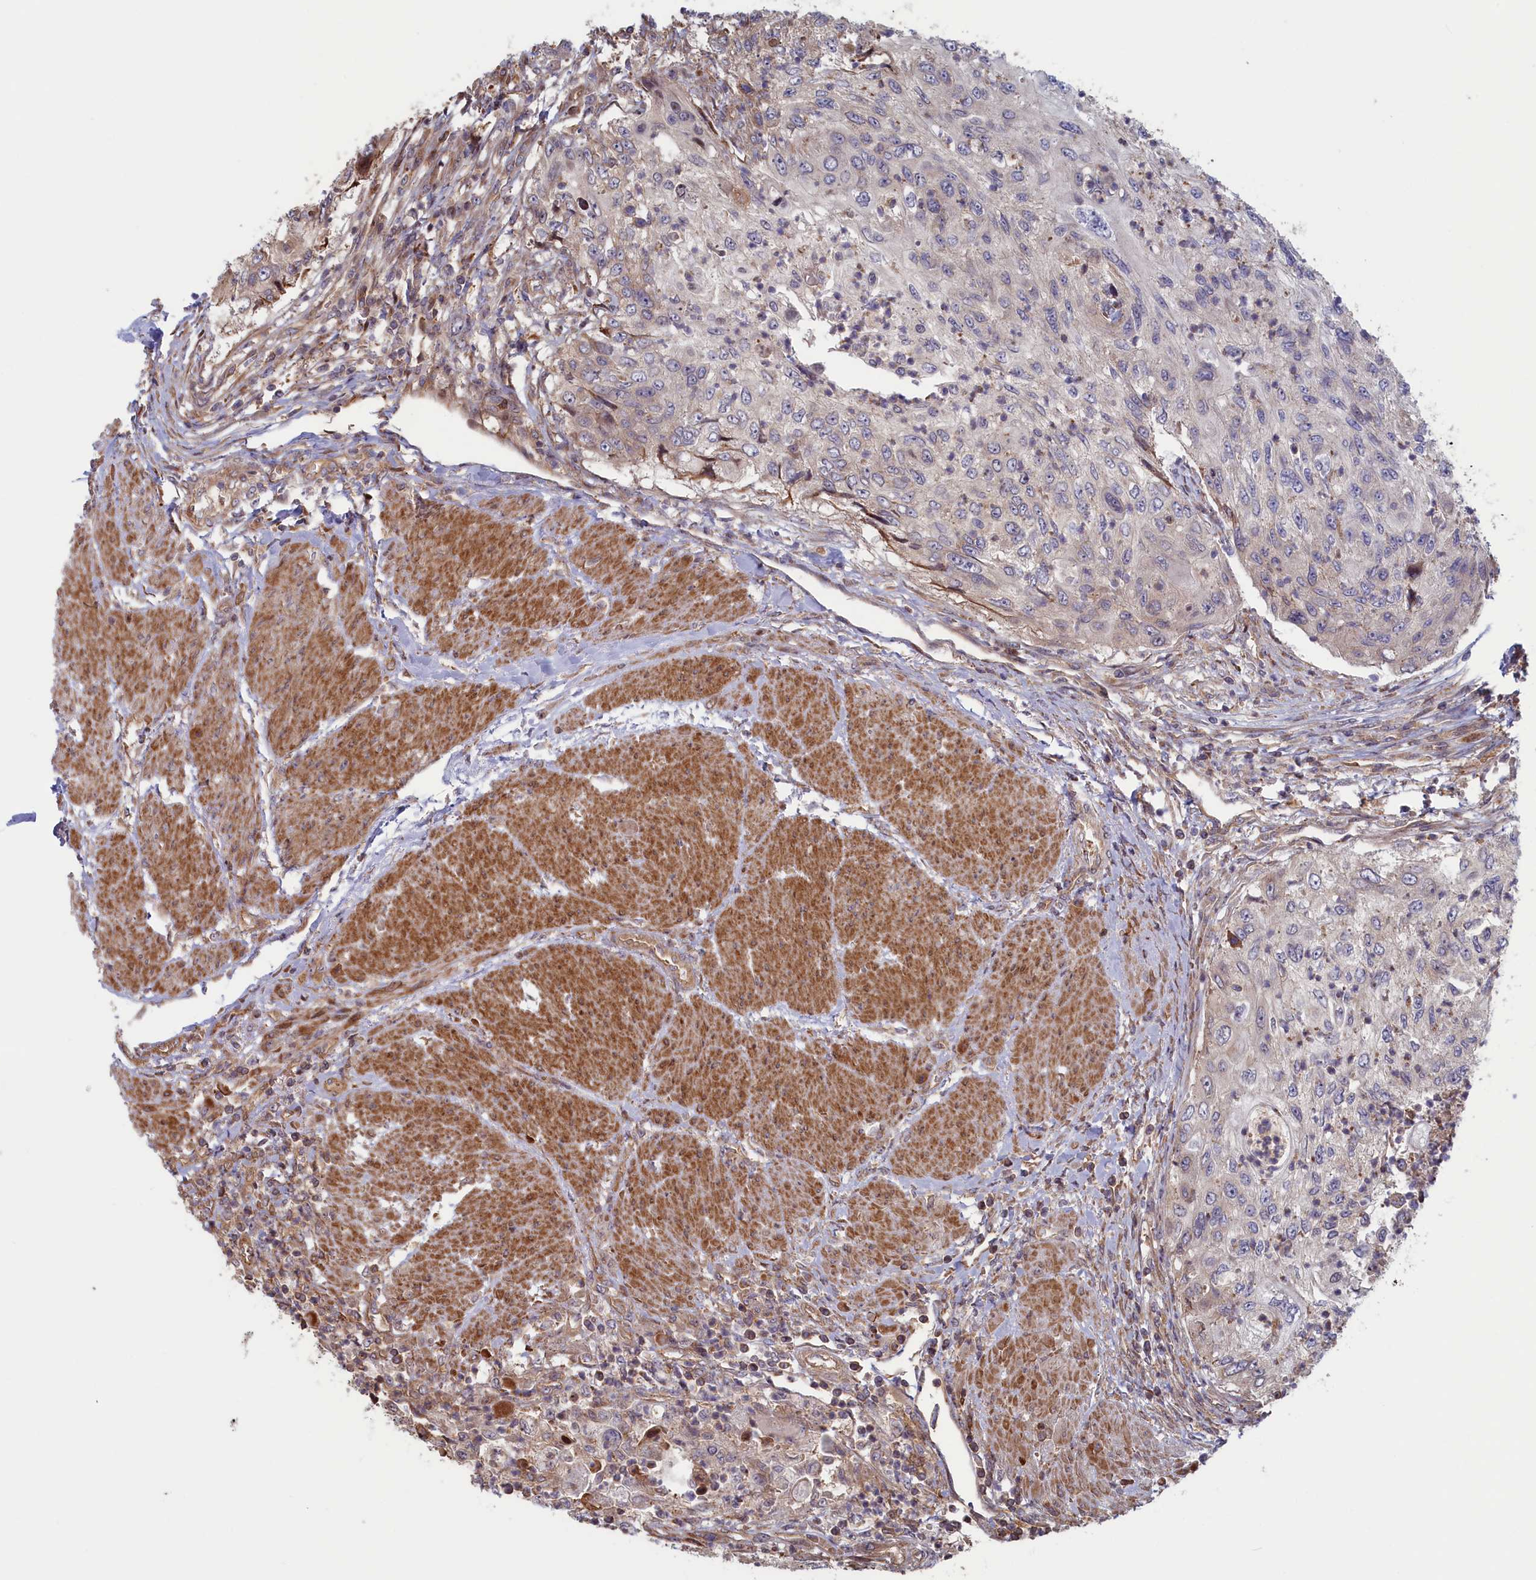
{"staining": {"intensity": "weak", "quantity": "<25%", "location": "cytoplasmic/membranous"}, "tissue": "urothelial cancer", "cell_type": "Tumor cells", "image_type": "cancer", "snomed": [{"axis": "morphology", "description": "Urothelial carcinoma, High grade"}, {"axis": "topography", "description": "Urinary bladder"}], "caption": "Photomicrograph shows no protein positivity in tumor cells of urothelial carcinoma (high-grade) tissue.", "gene": "RILPL1", "patient": {"sex": "female", "age": 60}}